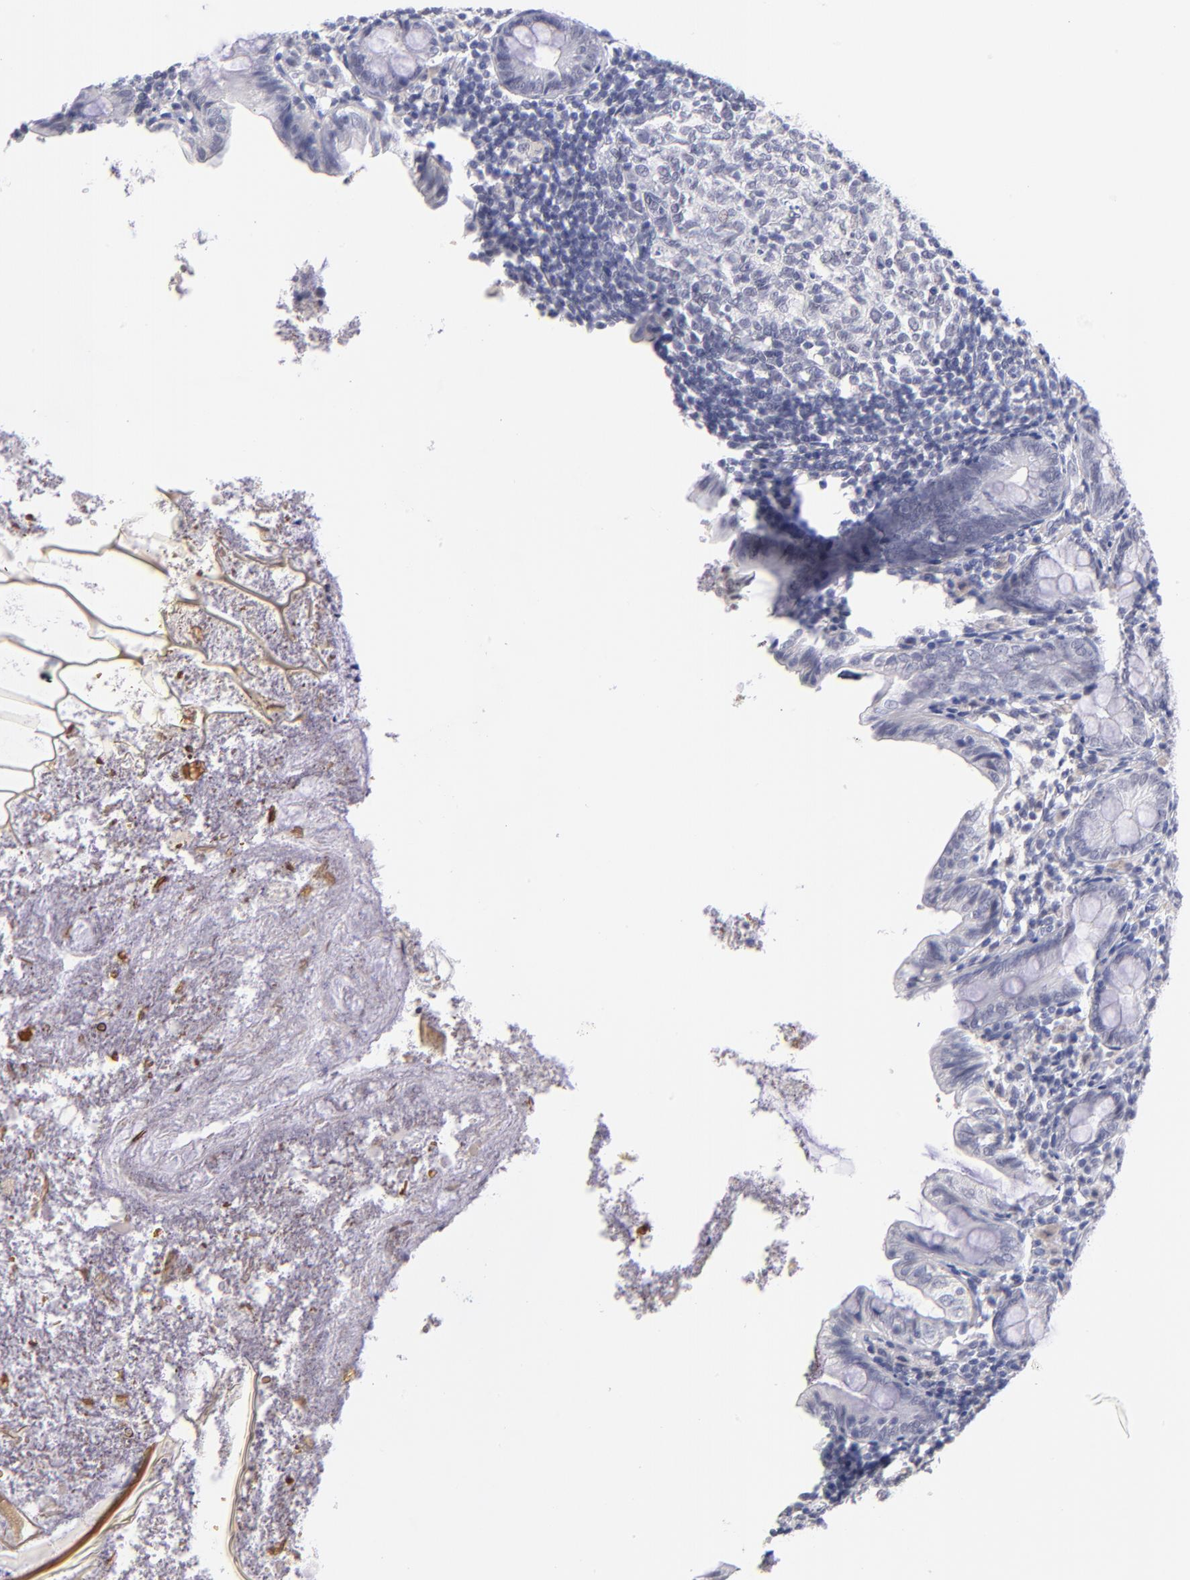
{"staining": {"intensity": "negative", "quantity": "none", "location": "none"}, "tissue": "appendix", "cell_type": "Glandular cells", "image_type": "normal", "snomed": [{"axis": "morphology", "description": "Normal tissue, NOS"}, {"axis": "topography", "description": "Appendix"}], "caption": "The IHC micrograph has no significant expression in glandular cells of appendix. Nuclei are stained in blue.", "gene": "SNRPB", "patient": {"sex": "female", "age": 10}}